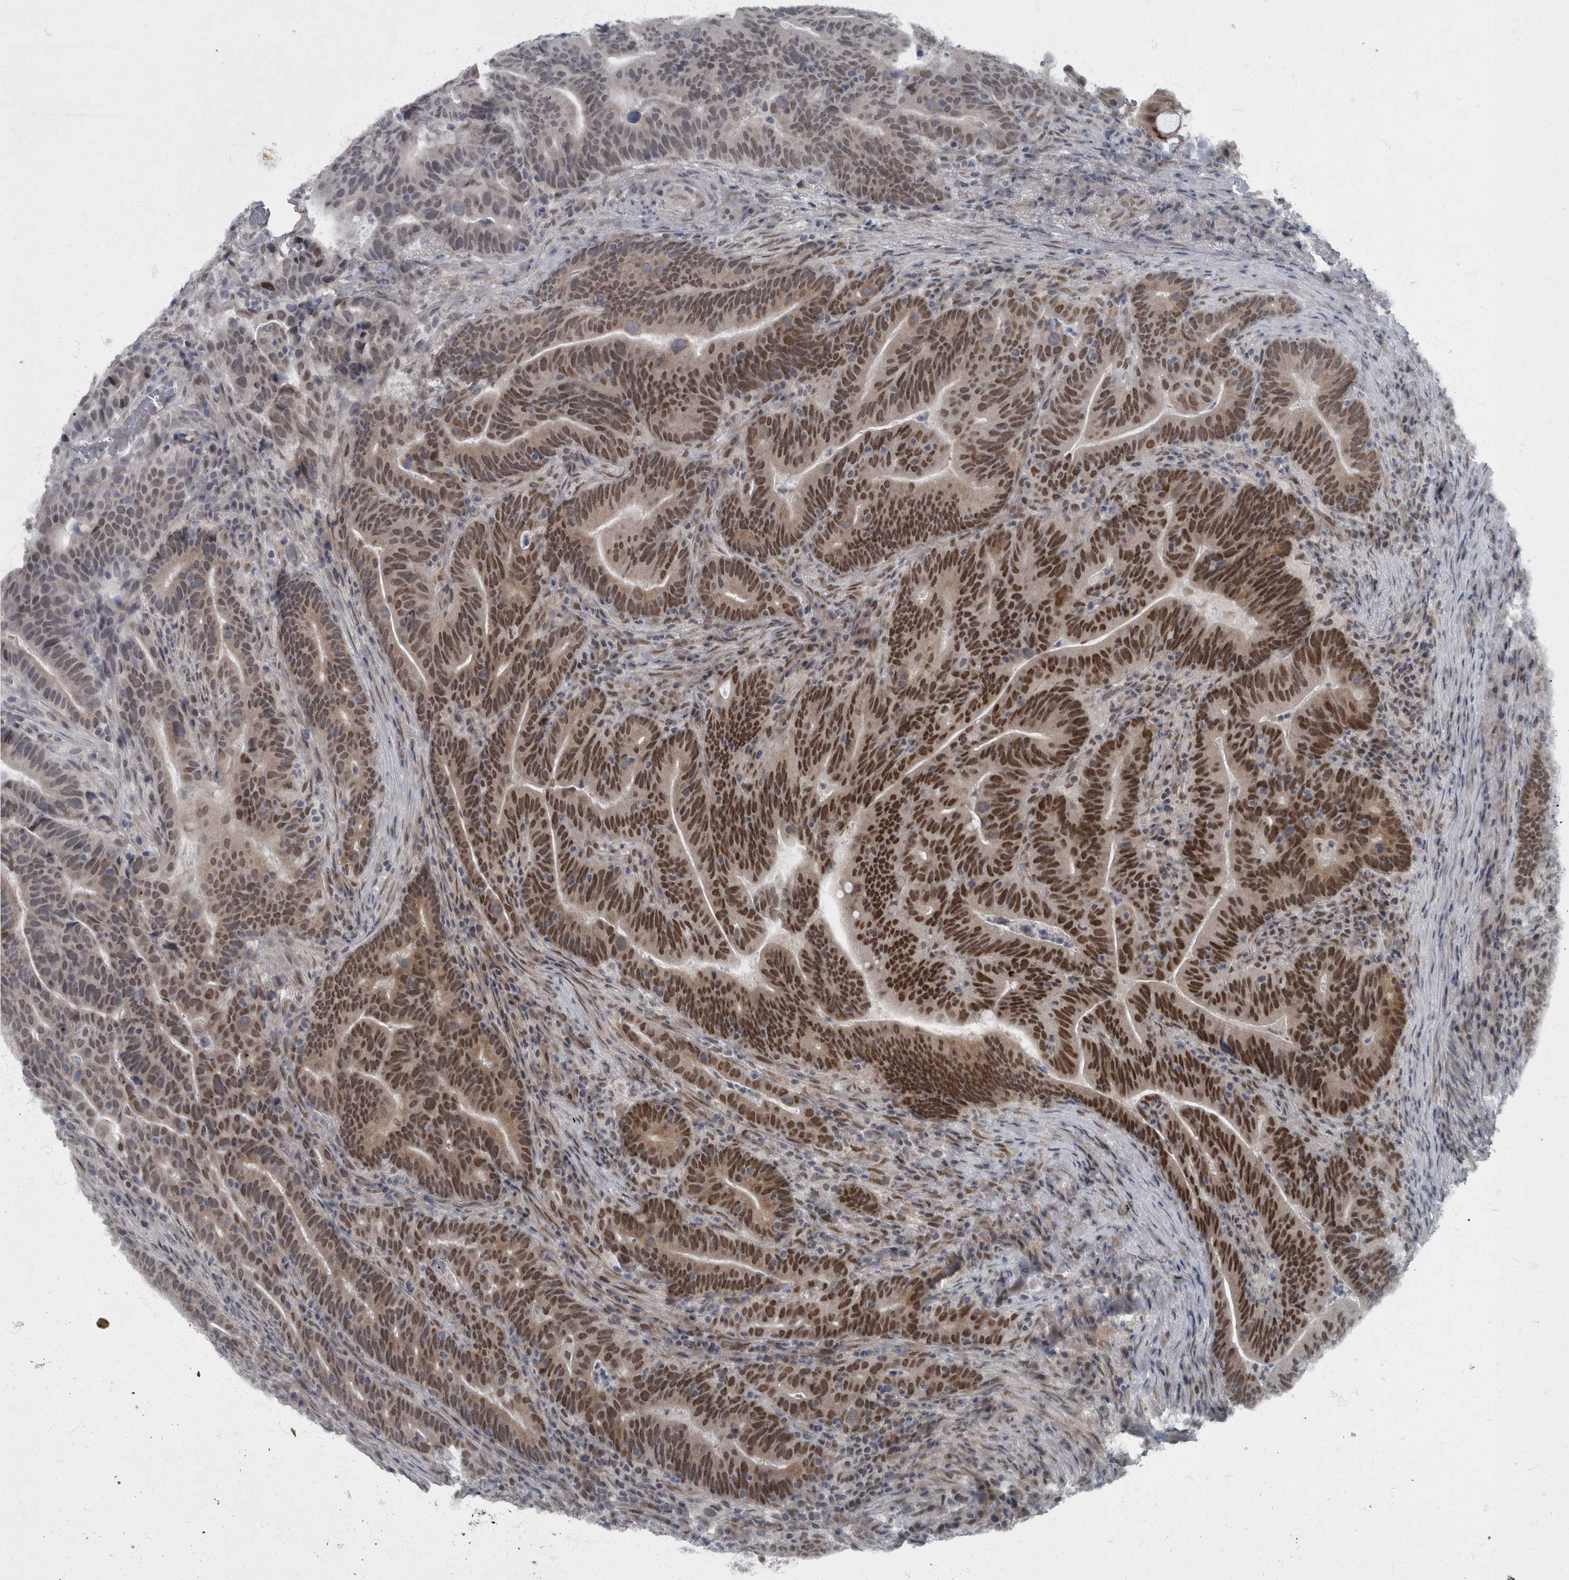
{"staining": {"intensity": "strong", "quantity": ">75%", "location": "nuclear"}, "tissue": "colorectal cancer", "cell_type": "Tumor cells", "image_type": "cancer", "snomed": [{"axis": "morphology", "description": "Adenocarcinoma, NOS"}, {"axis": "topography", "description": "Colon"}], "caption": "This histopathology image shows adenocarcinoma (colorectal) stained with IHC to label a protein in brown. The nuclear of tumor cells show strong positivity for the protein. Nuclei are counter-stained blue.", "gene": "WDR33", "patient": {"sex": "female", "age": 66}}